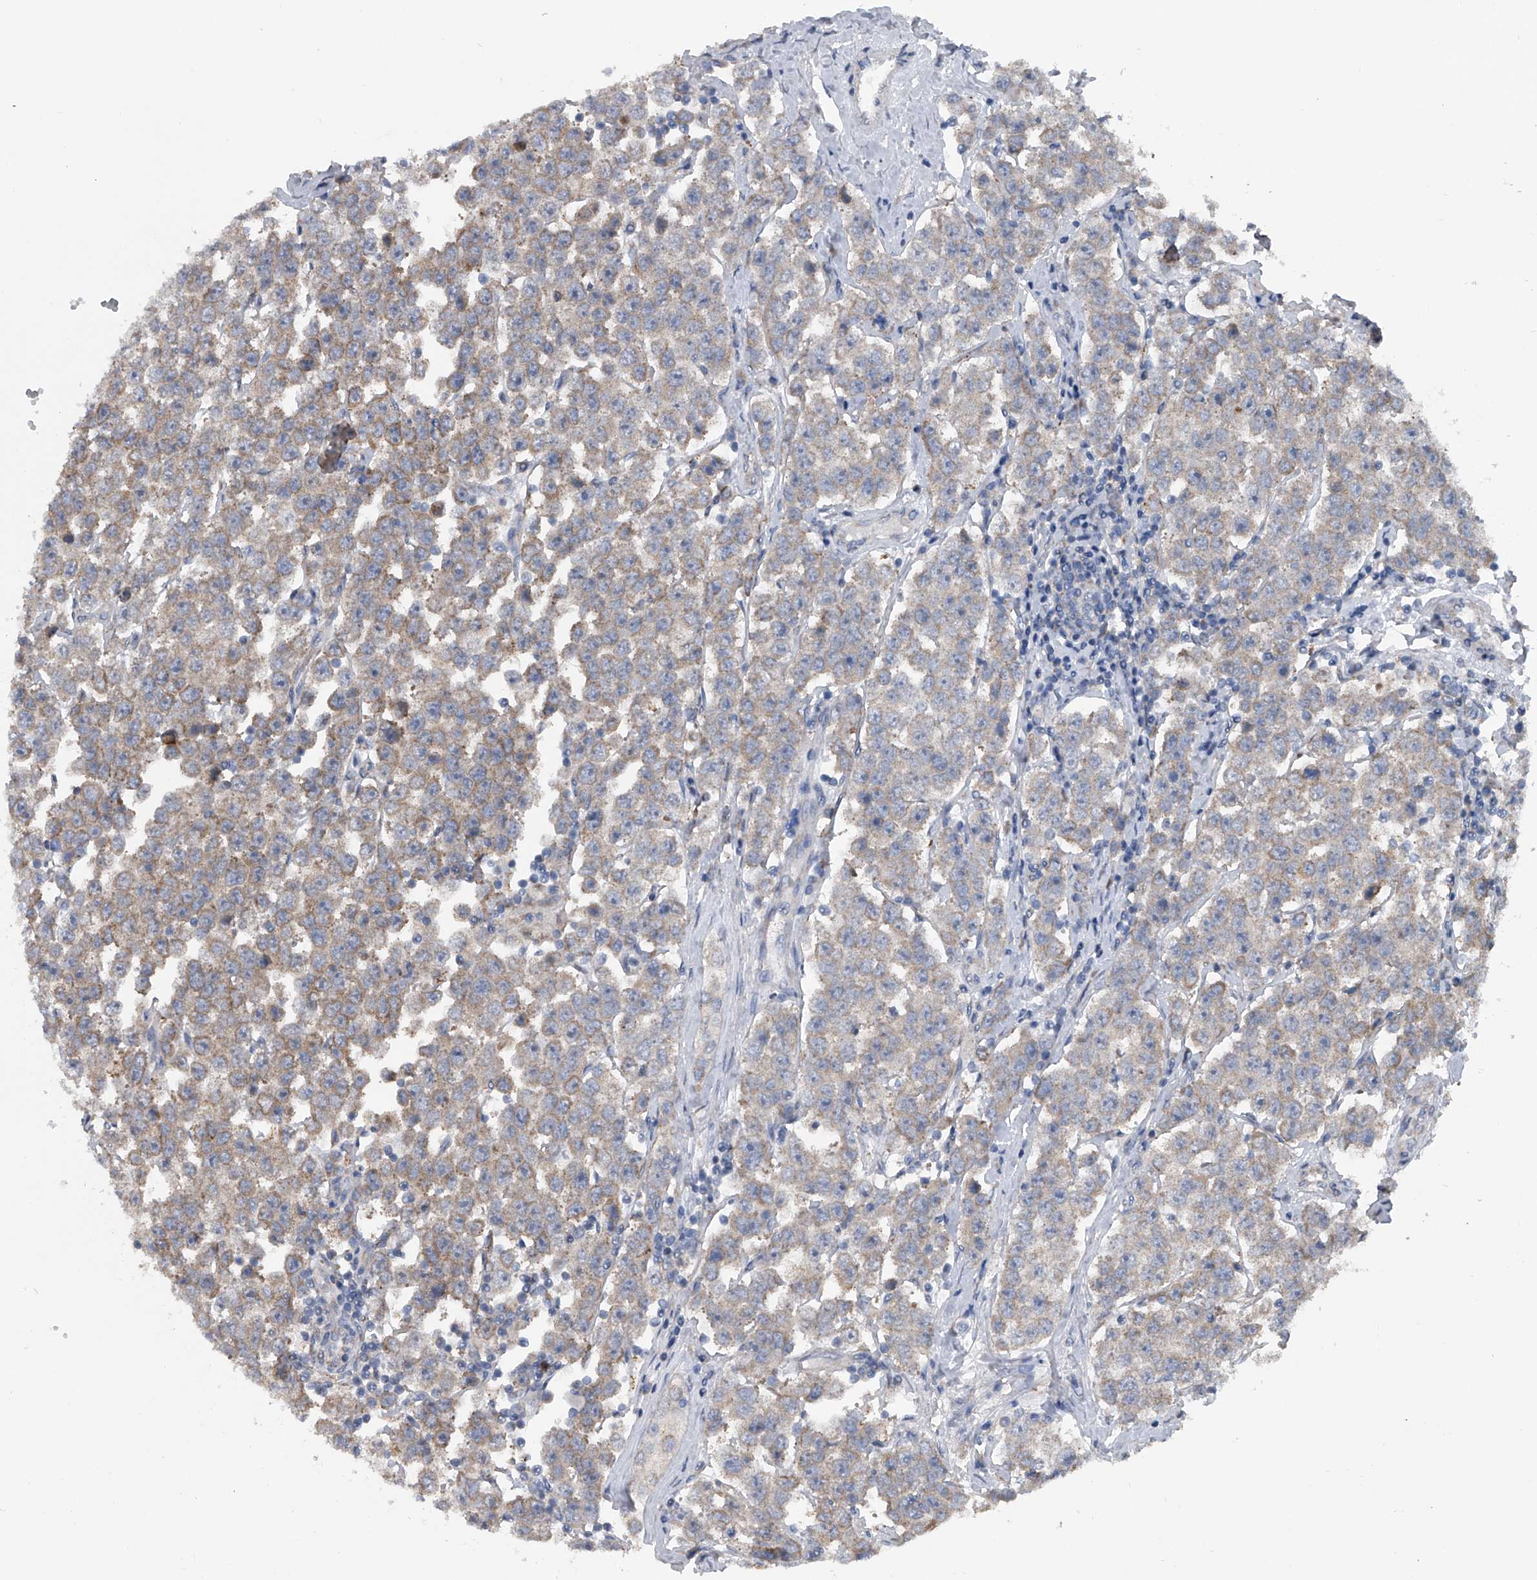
{"staining": {"intensity": "moderate", "quantity": "<25%", "location": "cytoplasmic/membranous"}, "tissue": "testis cancer", "cell_type": "Tumor cells", "image_type": "cancer", "snomed": [{"axis": "morphology", "description": "Seminoma, NOS"}, {"axis": "topography", "description": "Testis"}], "caption": "High-power microscopy captured an IHC histopathology image of testis seminoma, revealing moderate cytoplasmic/membranous staining in about <25% of tumor cells.", "gene": "GEMIN8", "patient": {"sex": "male", "age": 28}}